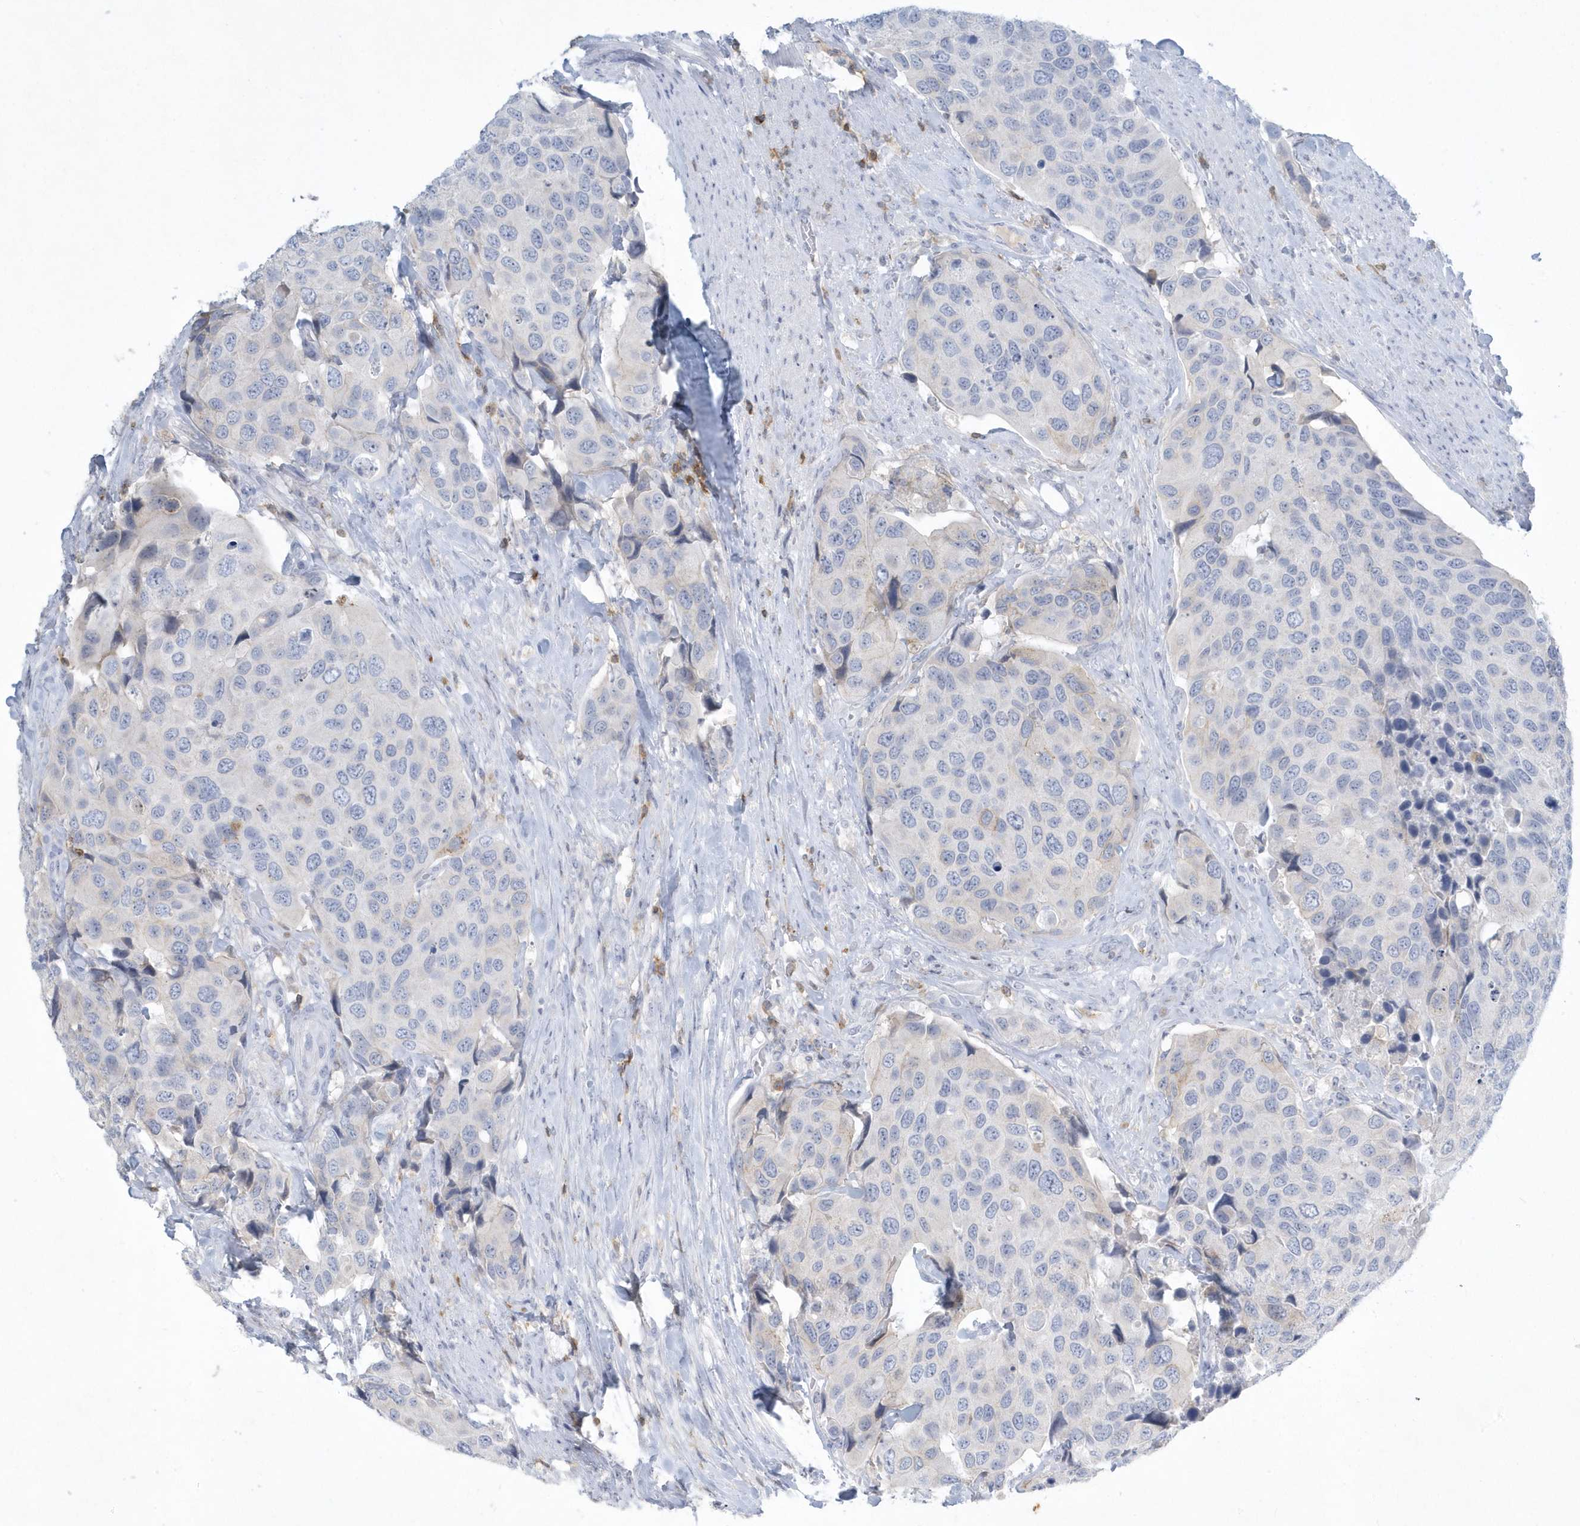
{"staining": {"intensity": "negative", "quantity": "none", "location": "none"}, "tissue": "urothelial cancer", "cell_type": "Tumor cells", "image_type": "cancer", "snomed": [{"axis": "morphology", "description": "Urothelial carcinoma, High grade"}, {"axis": "topography", "description": "Urinary bladder"}], "caption": "An IHC image of urothelial cancer is shown. There is no staining in tumor cells of urothelial cancer.", "gene": "PSD4", "patient": {"sex": "male", "age": 74}}